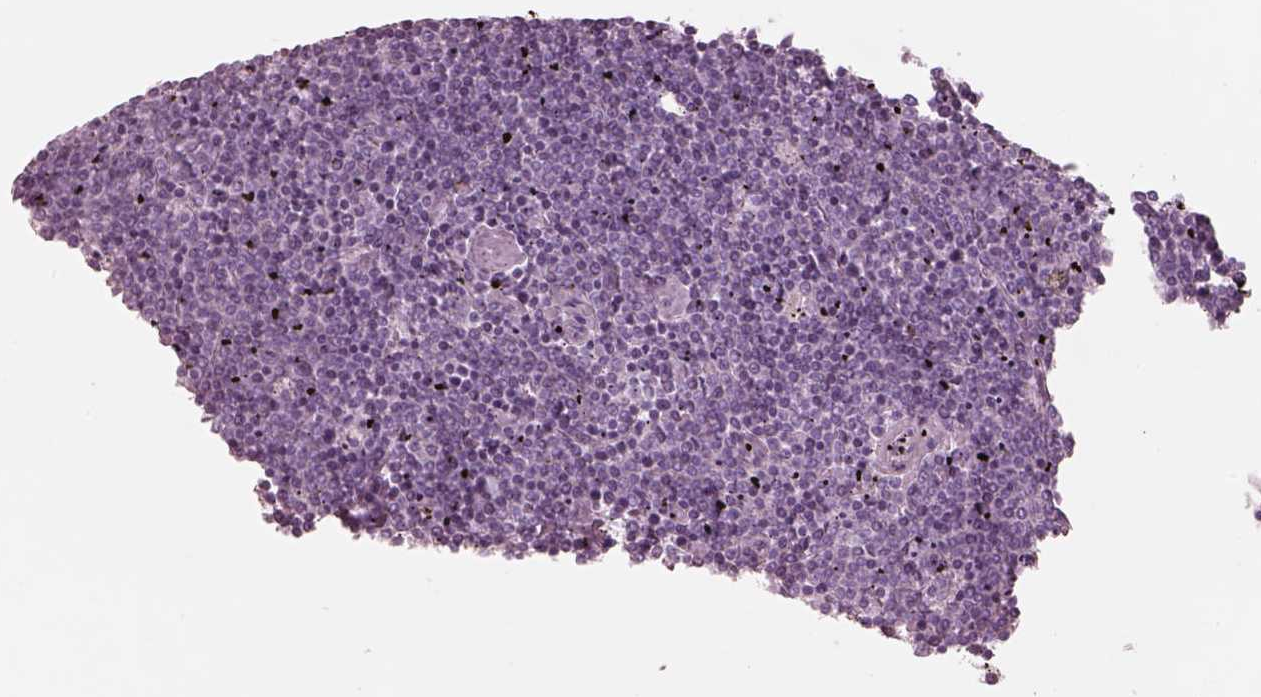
{"staining": {"intensity": "negative", "quantity": "none", "location": "none"}, "tissue": "lymphoma", "cell_type": "Tumor cells", "image_type": "cancer", "snomed": [{"axis": "morphology", "description": "Malignant lymphoma, non-Hodgkin's type, Low grade"}, {"axis": "topography", "description": "Spleen"}], "caption": "This is a micrograph of IHC staining of lymphoma, which shows no expression in tumor cells.", "gene": "PON3", "patient": {"sex": "female", "age": 77}}